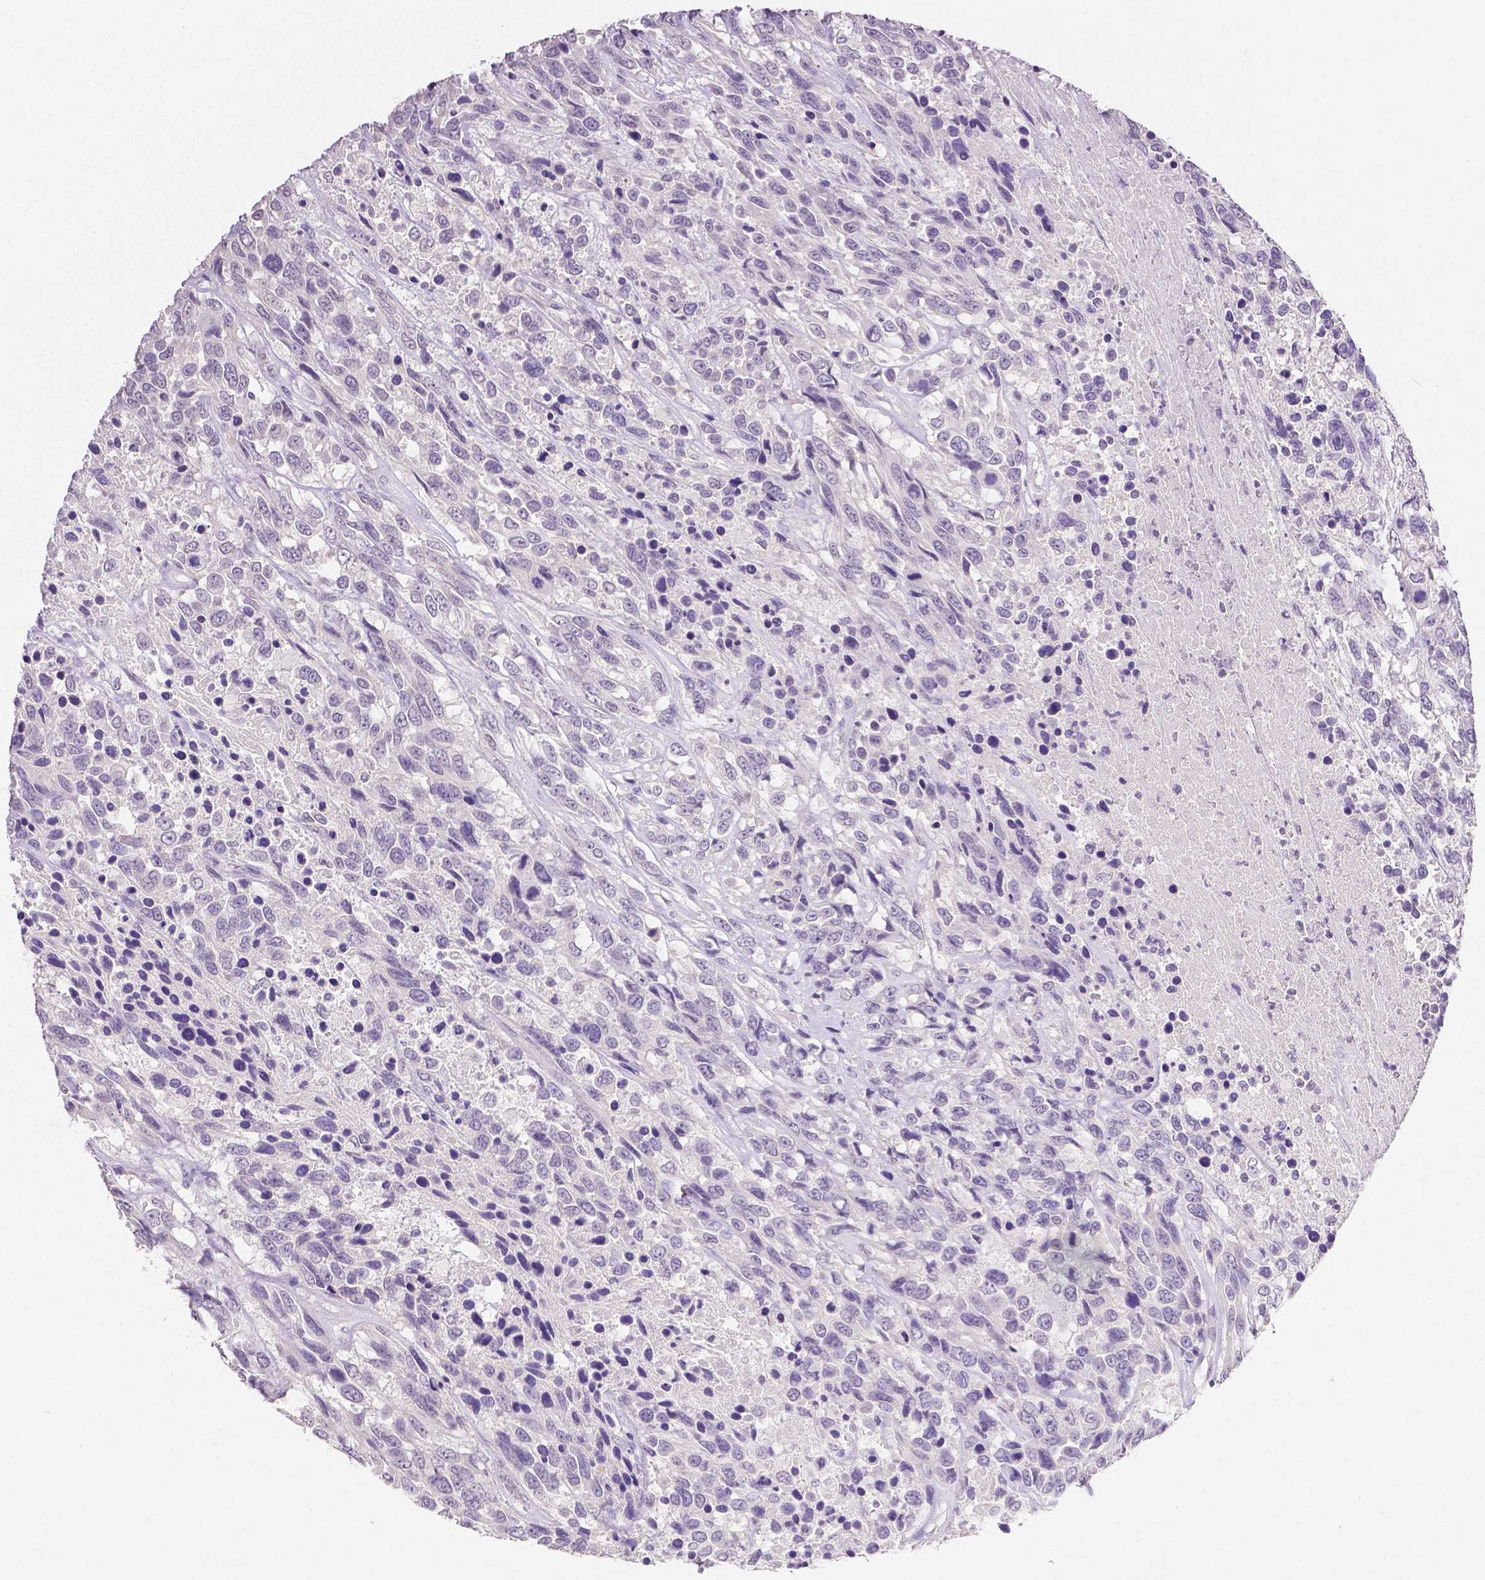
{"staining": {"intensity": "negative", "quantity": "none", "location": "none"}, "tissue": "urothelial cancer", "cell_type": "Tumor cells", "image_type": "cancer", "snomed": [{"axis": "morphology", "description": "Urothelial carcinoma, High grade"}, {"axis": "topography", "description": "Urinary bladder"}], "caption": "DAB (3,3'-diaminobenzidine) immunohistochemical staining of high-grade urothelial carcinoma demonstrates no significant positivity in tumor cells.", "gene": "OCLN", "patient": {"sex": "female", "age": 70}}